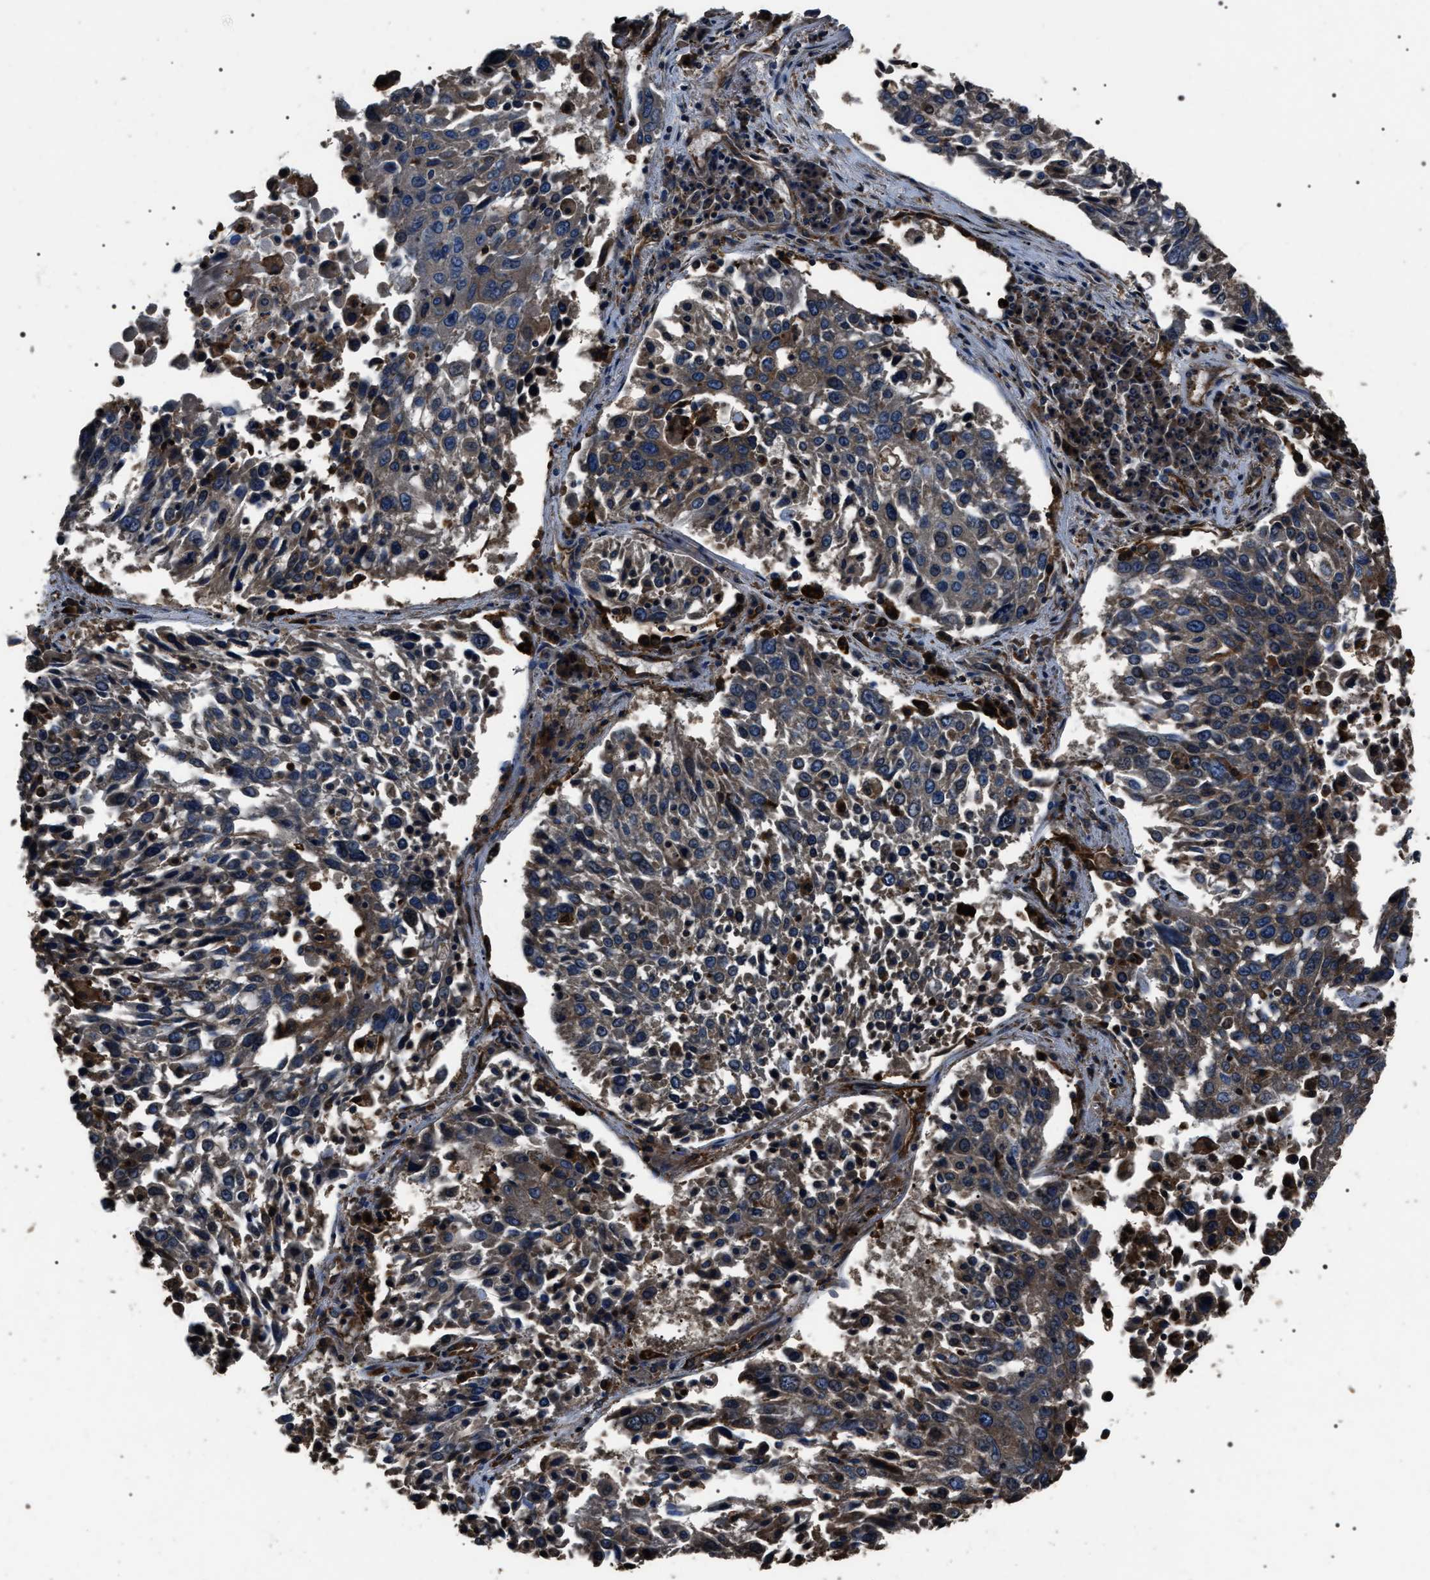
{"staining": {"intensity": "weak", "quantity": "25%-75%", "location": "cytoplasmic/membranous"}, "tissue": "lung cancer", "cell_type": "Tumor cells", "image_type": "cancer", "snomed": [{"axis": "morphology", "description": "Squamous cell carcinoma, NOS"}, {"axis": "topography", "description": "Lung"}], "caption": "Immunohistochemical staining of lung cancer (squamous cell carcinoma) exhibits low levels of weak cytoplasmic/membranous positivity in about 25%-75% of tumor cells.", "gene": "HSCB", "patient": {"sex": "male", "age": 65}}